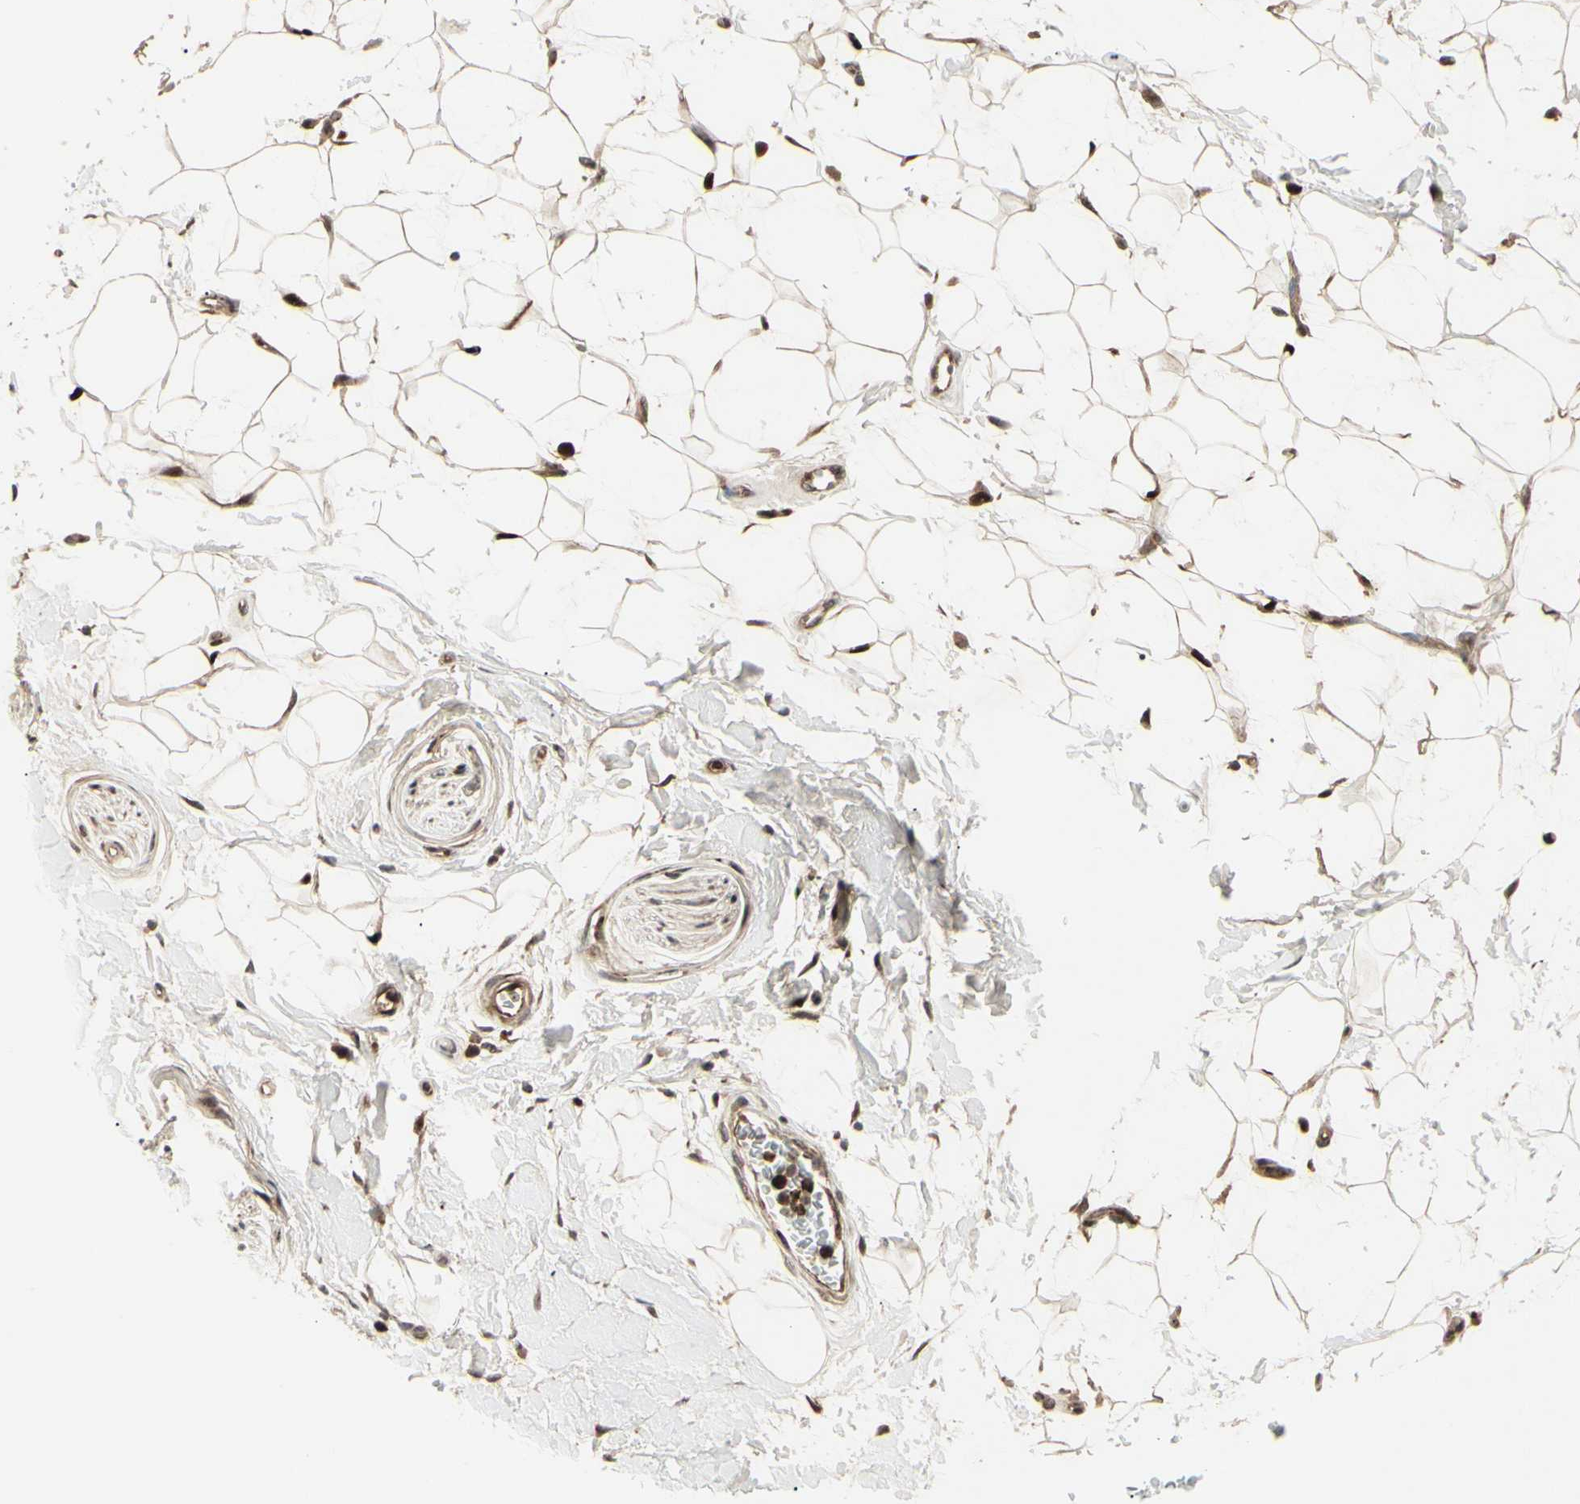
{"staining": {"intensity": "moderate", "quantity": ">75%", "location": "cytoplasmic/membranous,nuclear"}, "tissue": "adipose tissue", "cell_type": "Adipocytes", "image_type": "normal", "snomed": [{"axis": "morphology", "description": "Normal tissue, NOS"}, {"axis": "topography", "description": "Soft tissue"}], "caption": "A high-resolution micrograph shows IHC staining of unremarkable adipose tissue, which exhibits moderate cytoplasmic/membranous,nuclear staining in approximately >75% of adipocytes. The protein is shown in brown color, while the nuclei are stained blue.", "gene": "MLF2", "patient": {"sex": "male", "age": 72}}